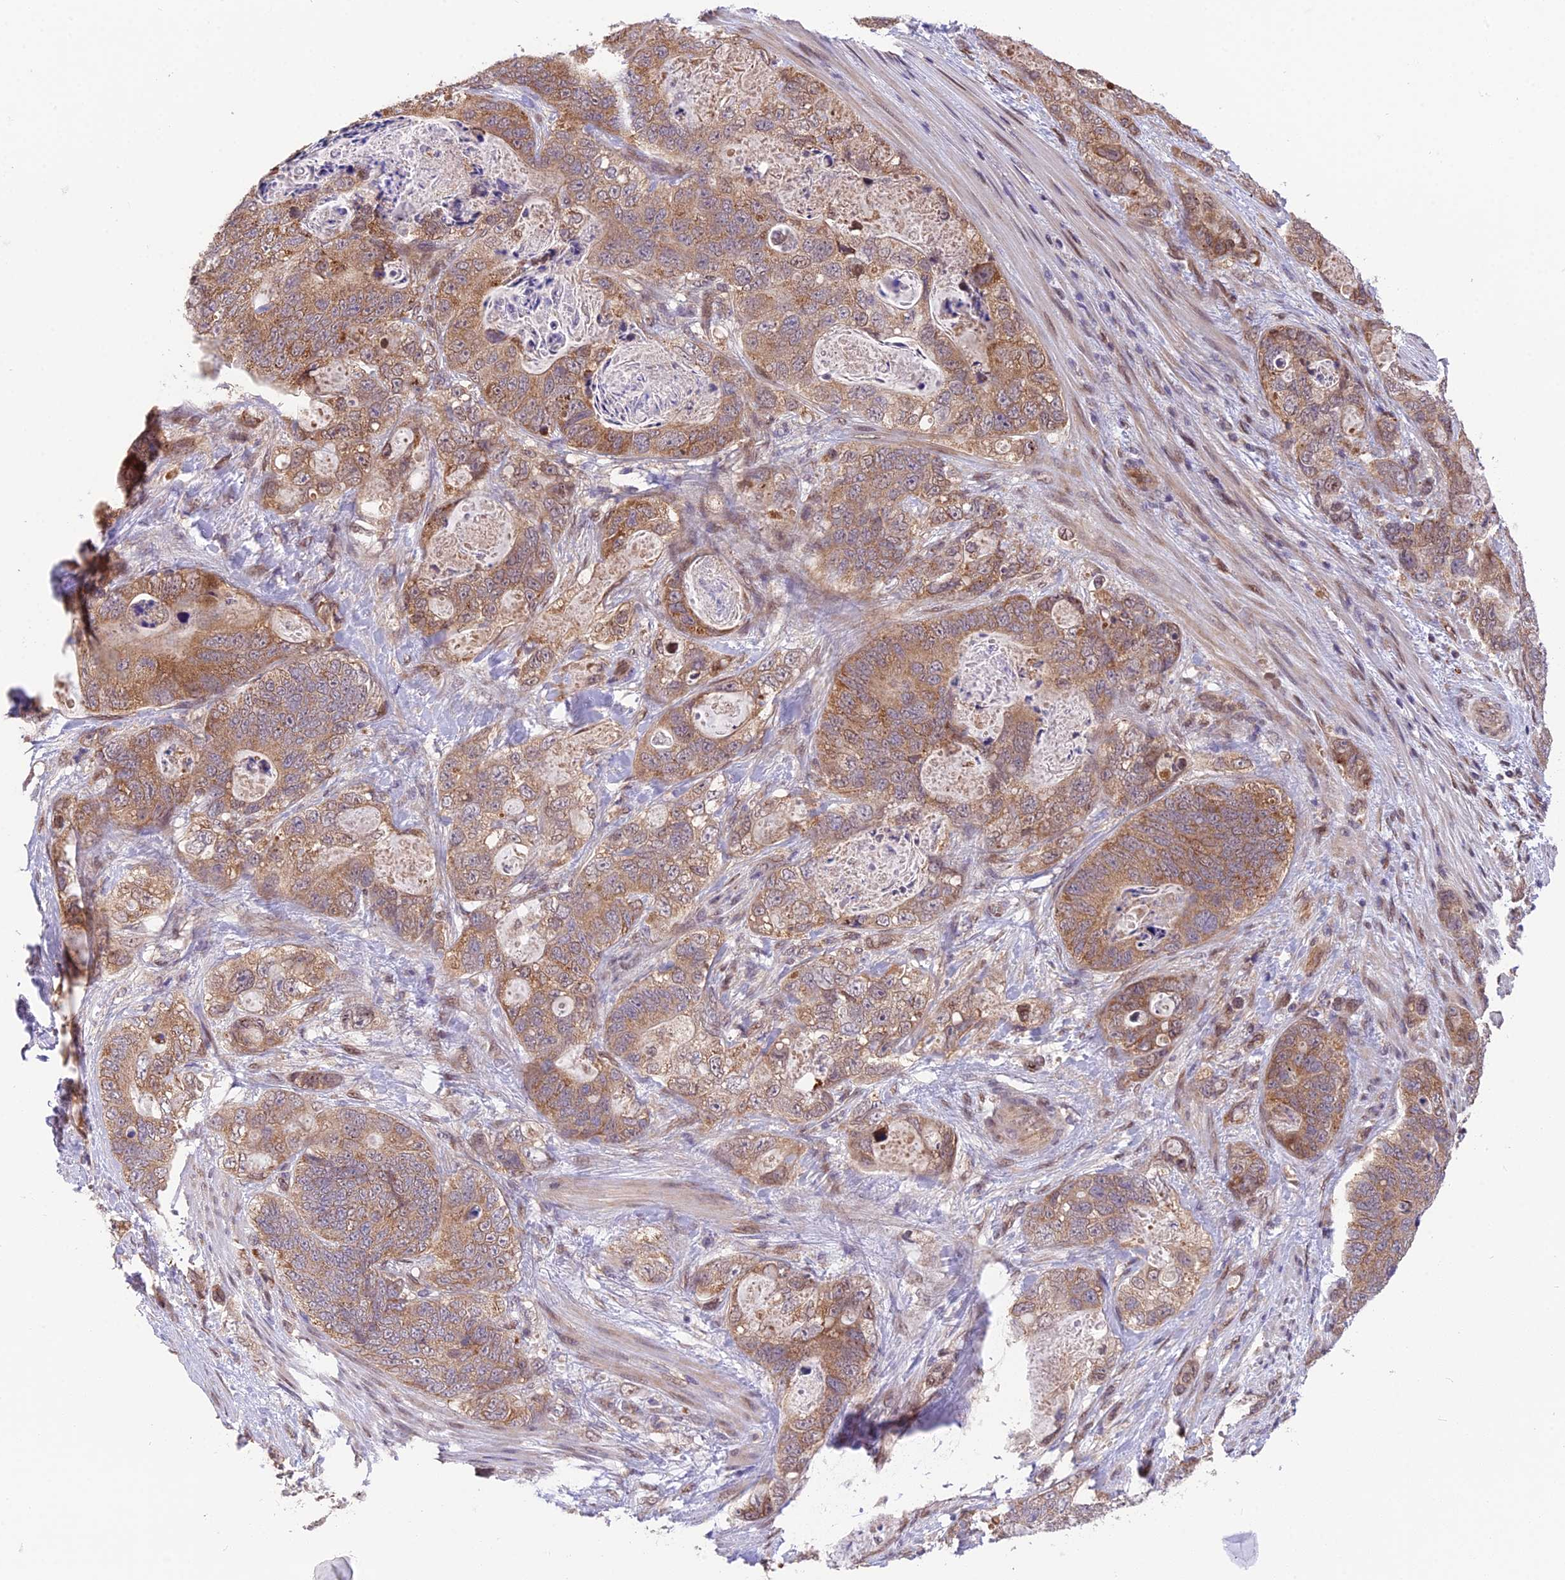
{"staining": {"intensity": "moderate", "quantity": ">75%", "location": "cytoplasmic/membranous"}, "tissue": "stomach cancer", "cell_type": "Tumor cells", "image_type": "cancer", "snomed": [{"axis": "morphology", "description": "Normal tissue, NOS"}, {"axis": "morphology", "description": "Adenocarcinoma, NOS"}, {"axis": "topography", "description": "Stomach"}], "caption": "Immunohistochemical staining of stomach cancer reveals medium levels of moderate cytoplasmic/membranous staining in about >75% of tumor cells.", "gene": "CYP2R1", "patient": {"sex": "female", "age": 89}}